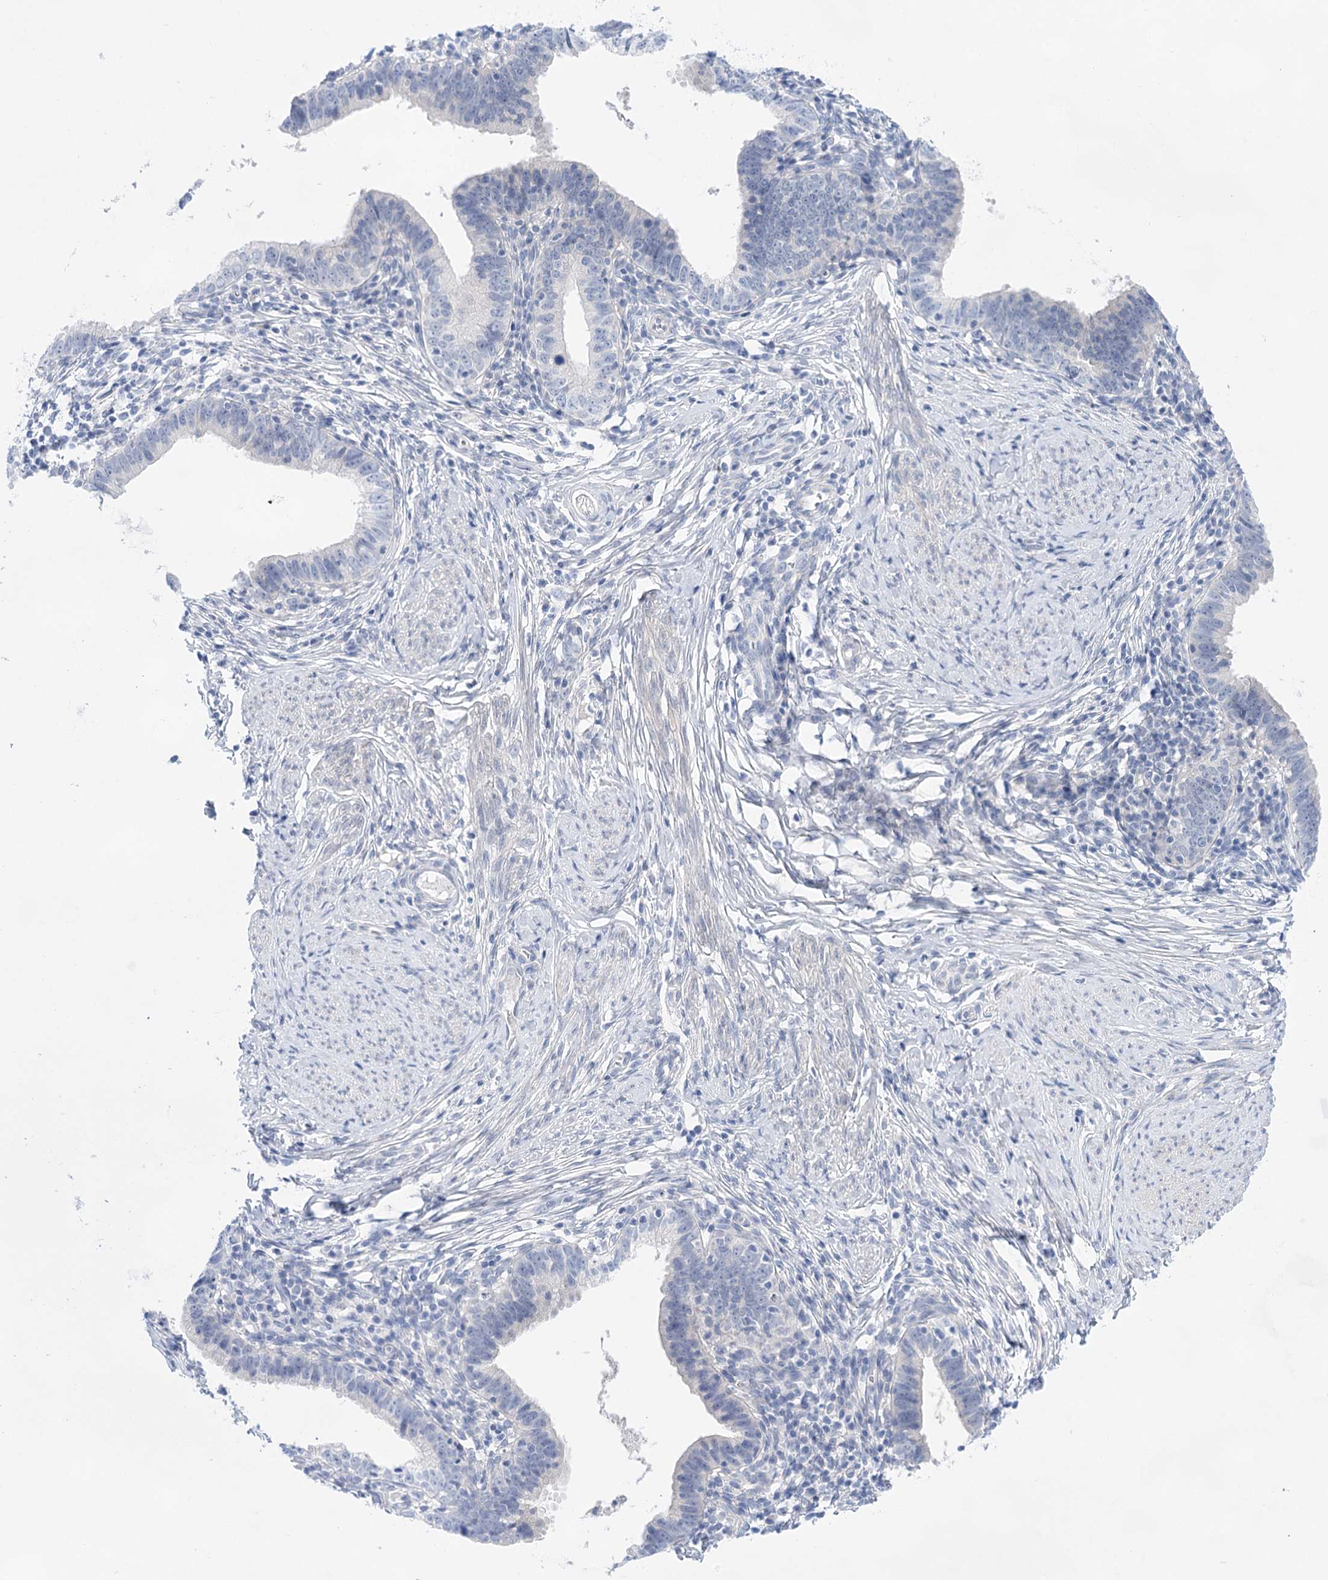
{"staining": {"intensity": "negative", "quantity": "none", "location": "none"}, "tissue": "cervical cancer", "cell_type": "Tumor cells", "image_type": "cancer", "snomed": [{"axis": "morphology", "description": "Adenocarcinoma, NOS"}, {"axis": "topography", "description": "Cervix"}], "caption": "Tumor cells are negative for protein expression in human cervical adenocarcinoma. The staining is performed using DAB brown chromogen with nuclei counter-stained in using hematoxylin.", "gene": "LALBA", "patient": {"sex": "female", "age": 36}}